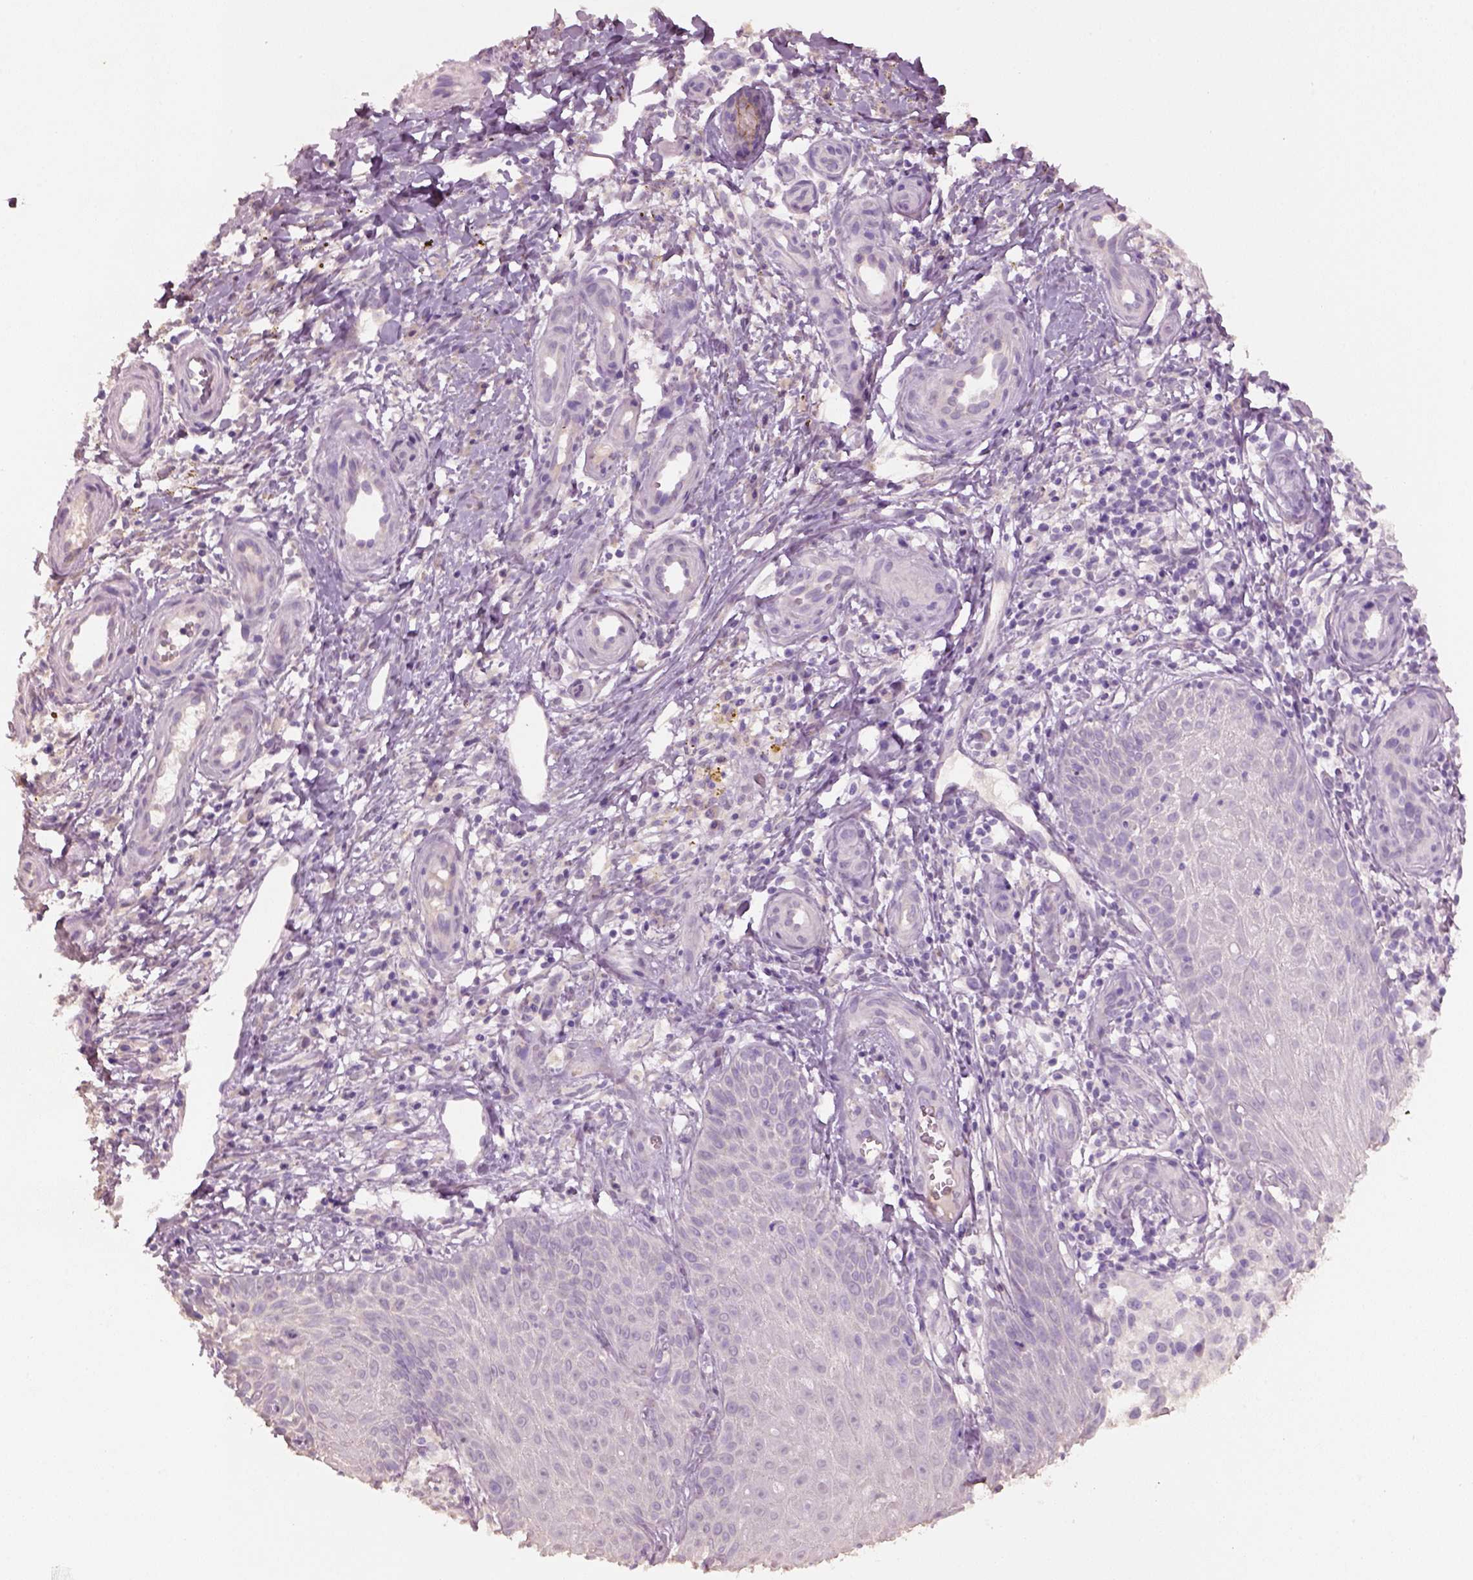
{"staining": {"intensity": "negative", "quantity": "none", "location": "none"}, "tissue": "melanoma", "cell_type": "Tumor cells", "image_type": "cancer", "snomed": [{"axis": "morphology", "description": "Malignant melanoma, NOS"}, {"axis": "topography", "description": "Skin"}], "caption": "This is an immunohistochemistry histopathology image of human melanoma. There is no staining in tumor cells.", "gene": "KCNIP3", "patient": {"sex": "female", "age": 53}}